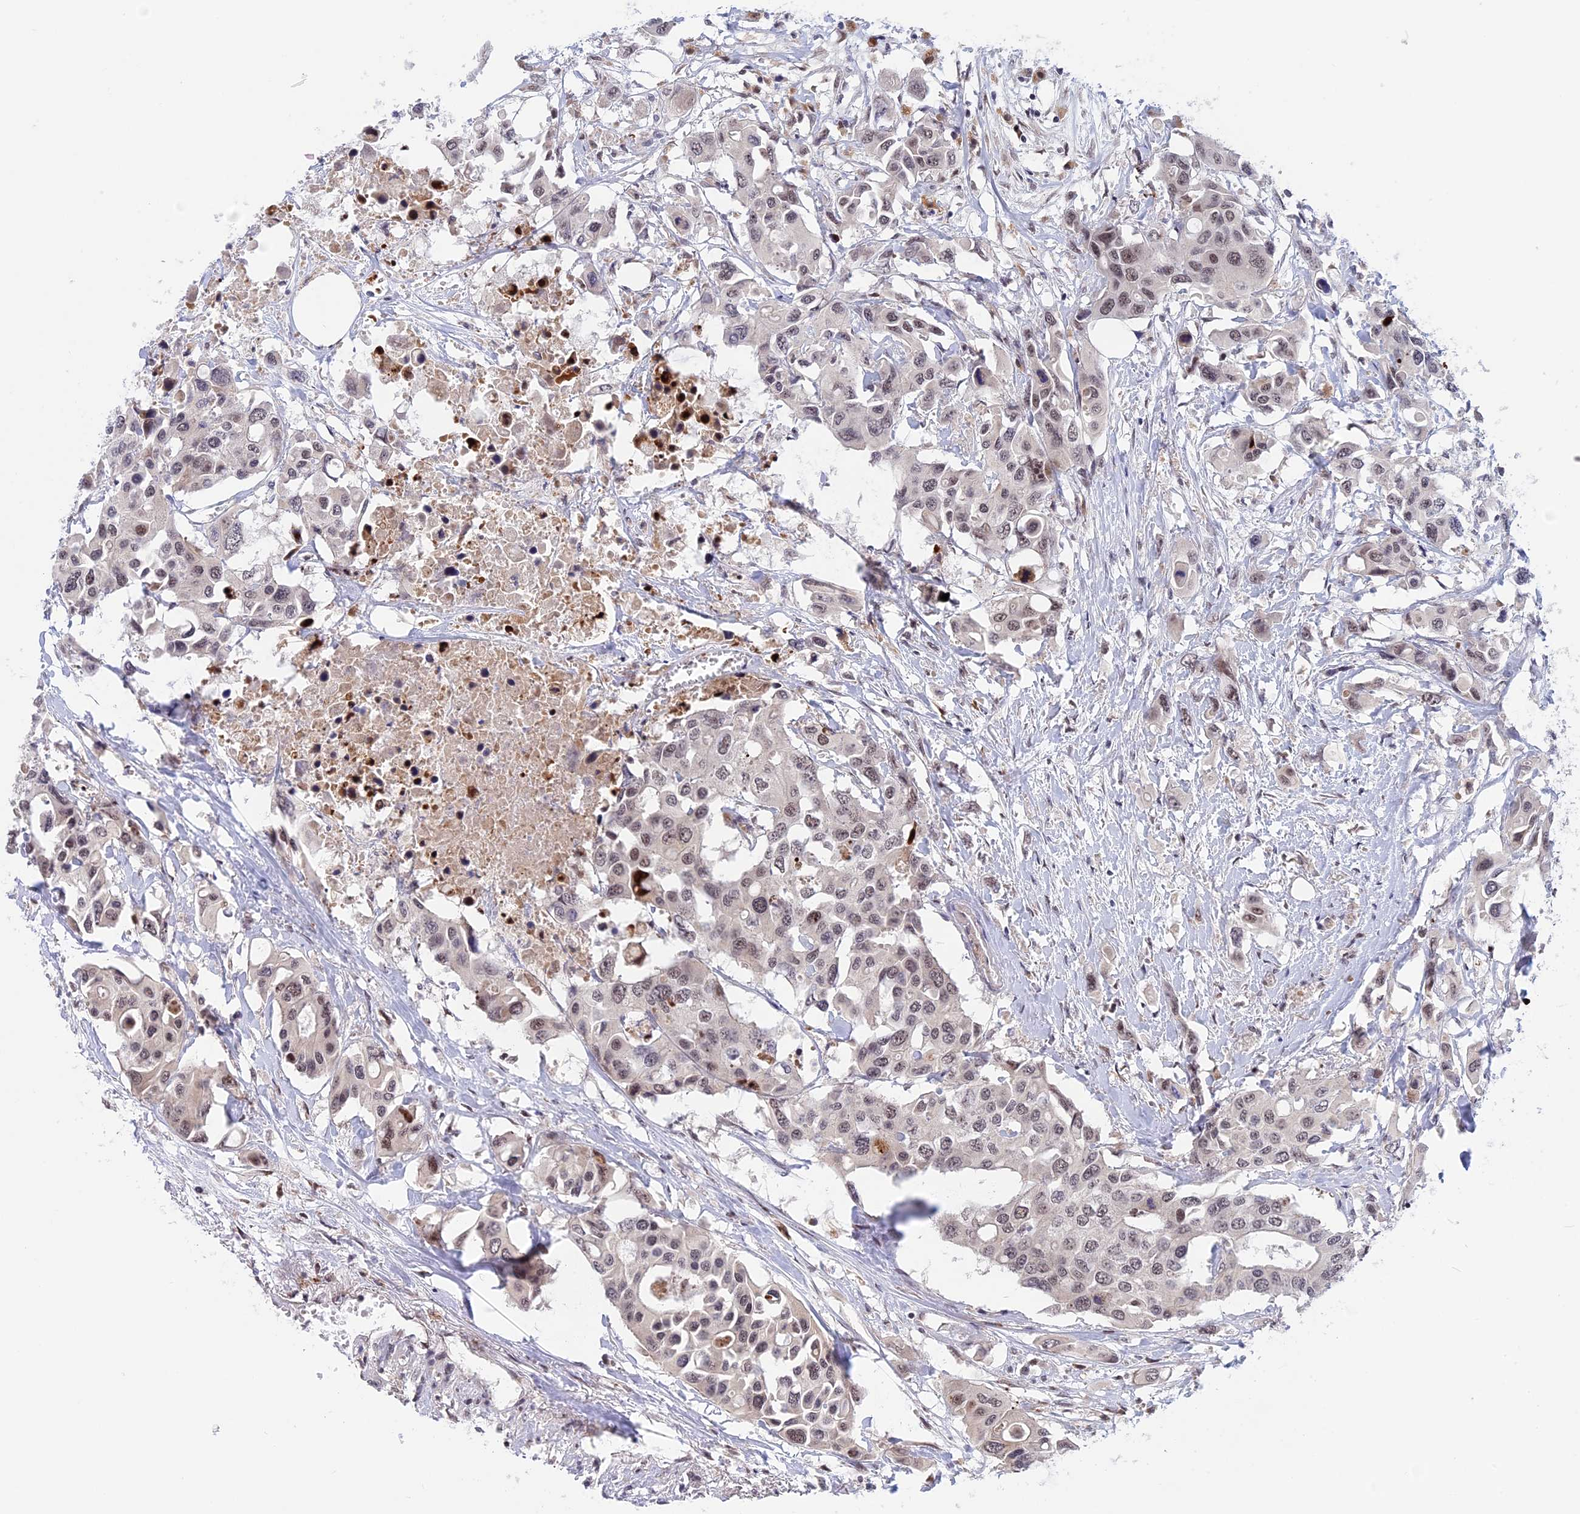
{"staining": {"intensity": "weak", "quantity": "25%-75%", "location": "nuclear"}, "tissue": "colorectal cancer", "cell_type": "Tumor cells", "image_type": "cancer", "snomed": [{"axis": "morphology", "description": "Adenocarcinoma, NOS"}, {"axis": "topography", "description": "Colon"}], "caption": "Colorectal cancer (adenocarcinoma) tissue demonstrates weak nuclear expression in about 25%-75% of tumor cells", "gene": "POLR2C", "patient": {"sex": "male", "age": 77}}